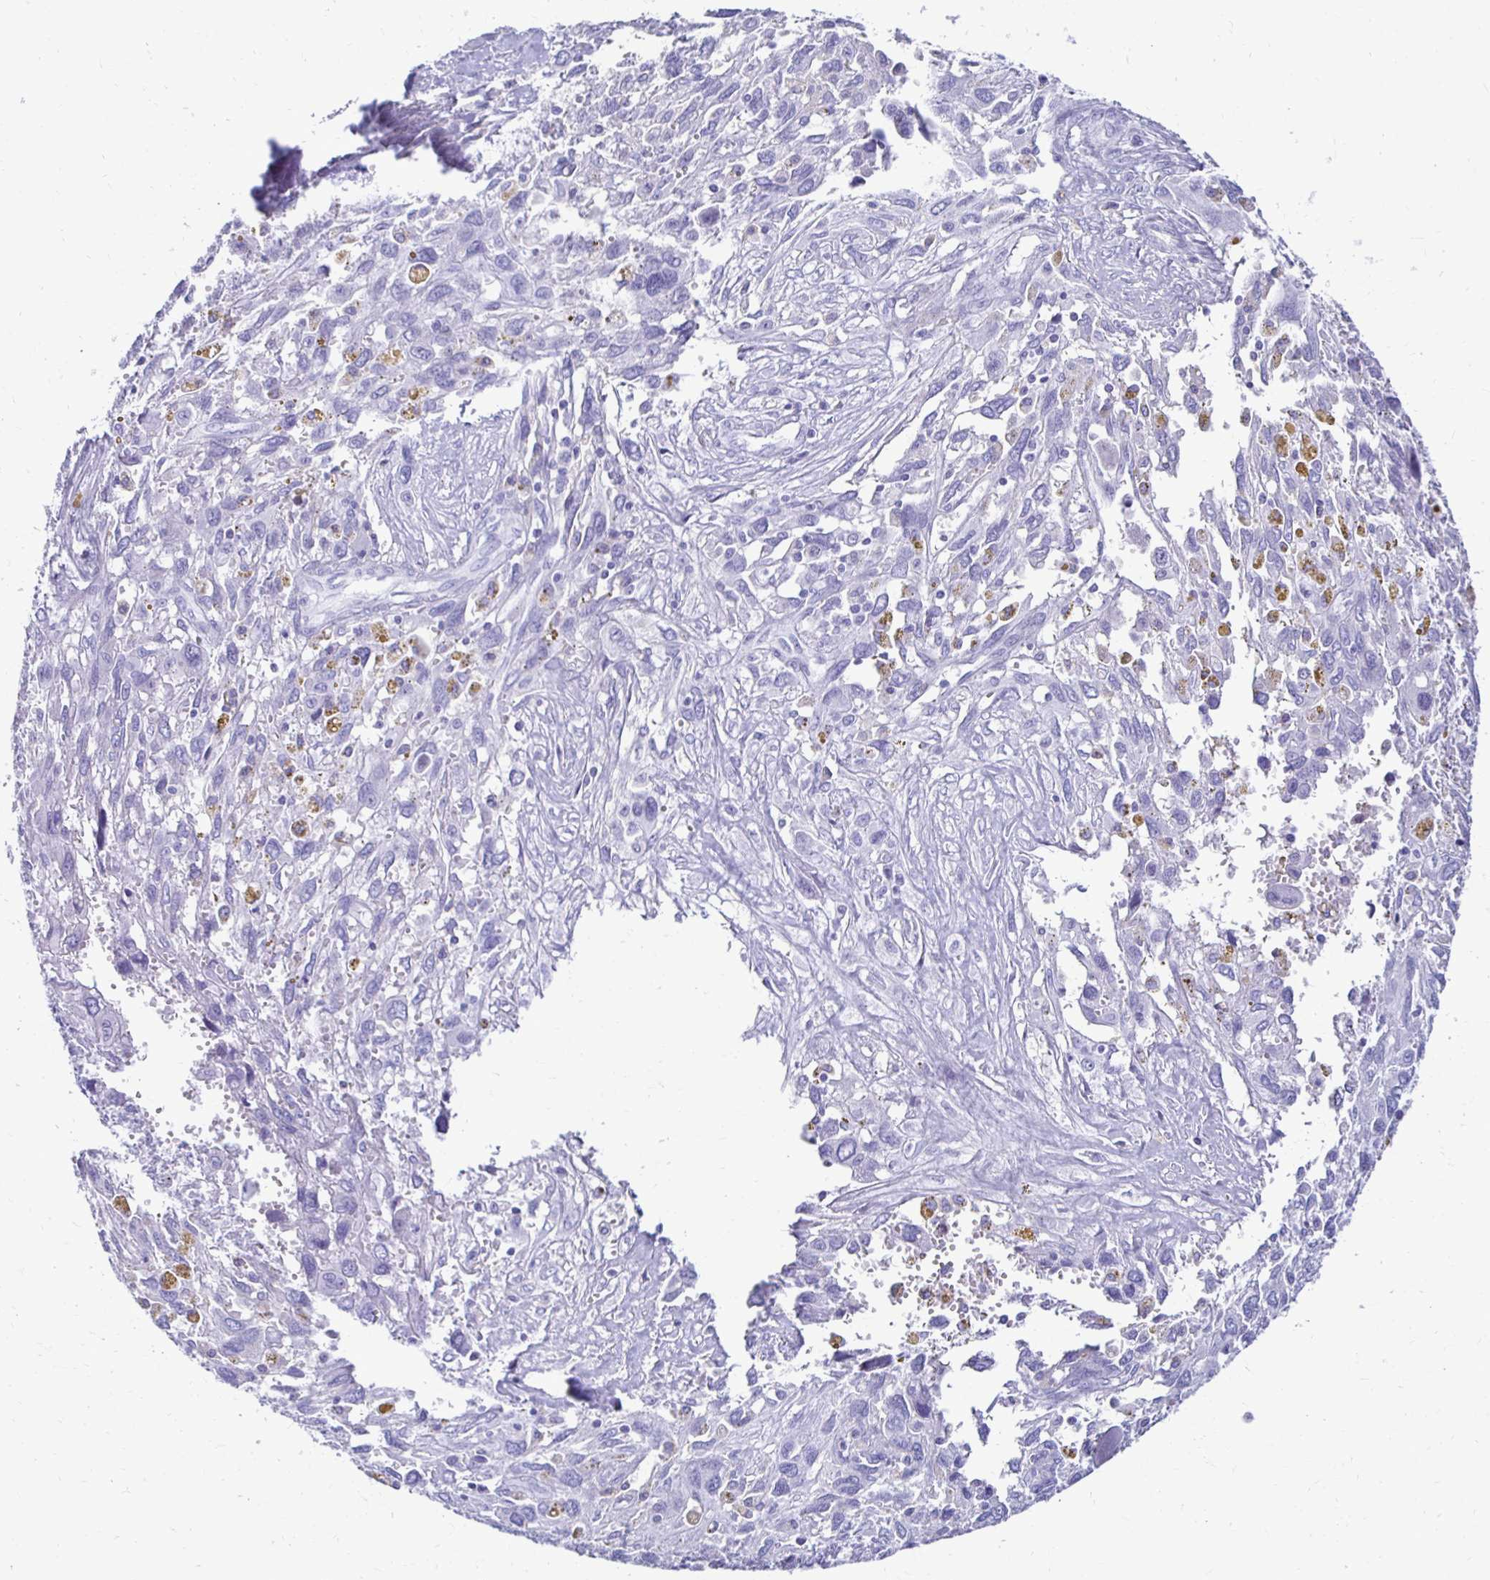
{"staining": {"intensity": "negative", "quantity": "none", "location": "none"}, "tissue": "pancreatic cancer", "cell_type": "Tumor cells", "image_type": "cancer", "snomed": [{"axis": "morphology", "description": "Adenocarcinoma, NOS"}, {"axis": "topography", "description": "Pancreas"}], "caption": "Protein analysis of pancreatic cancer (adenocarcinoma) exhibits no significant positivity in tumor cells.", "gene": "CST5", "patient": {"sex": "female", "age": 47}}